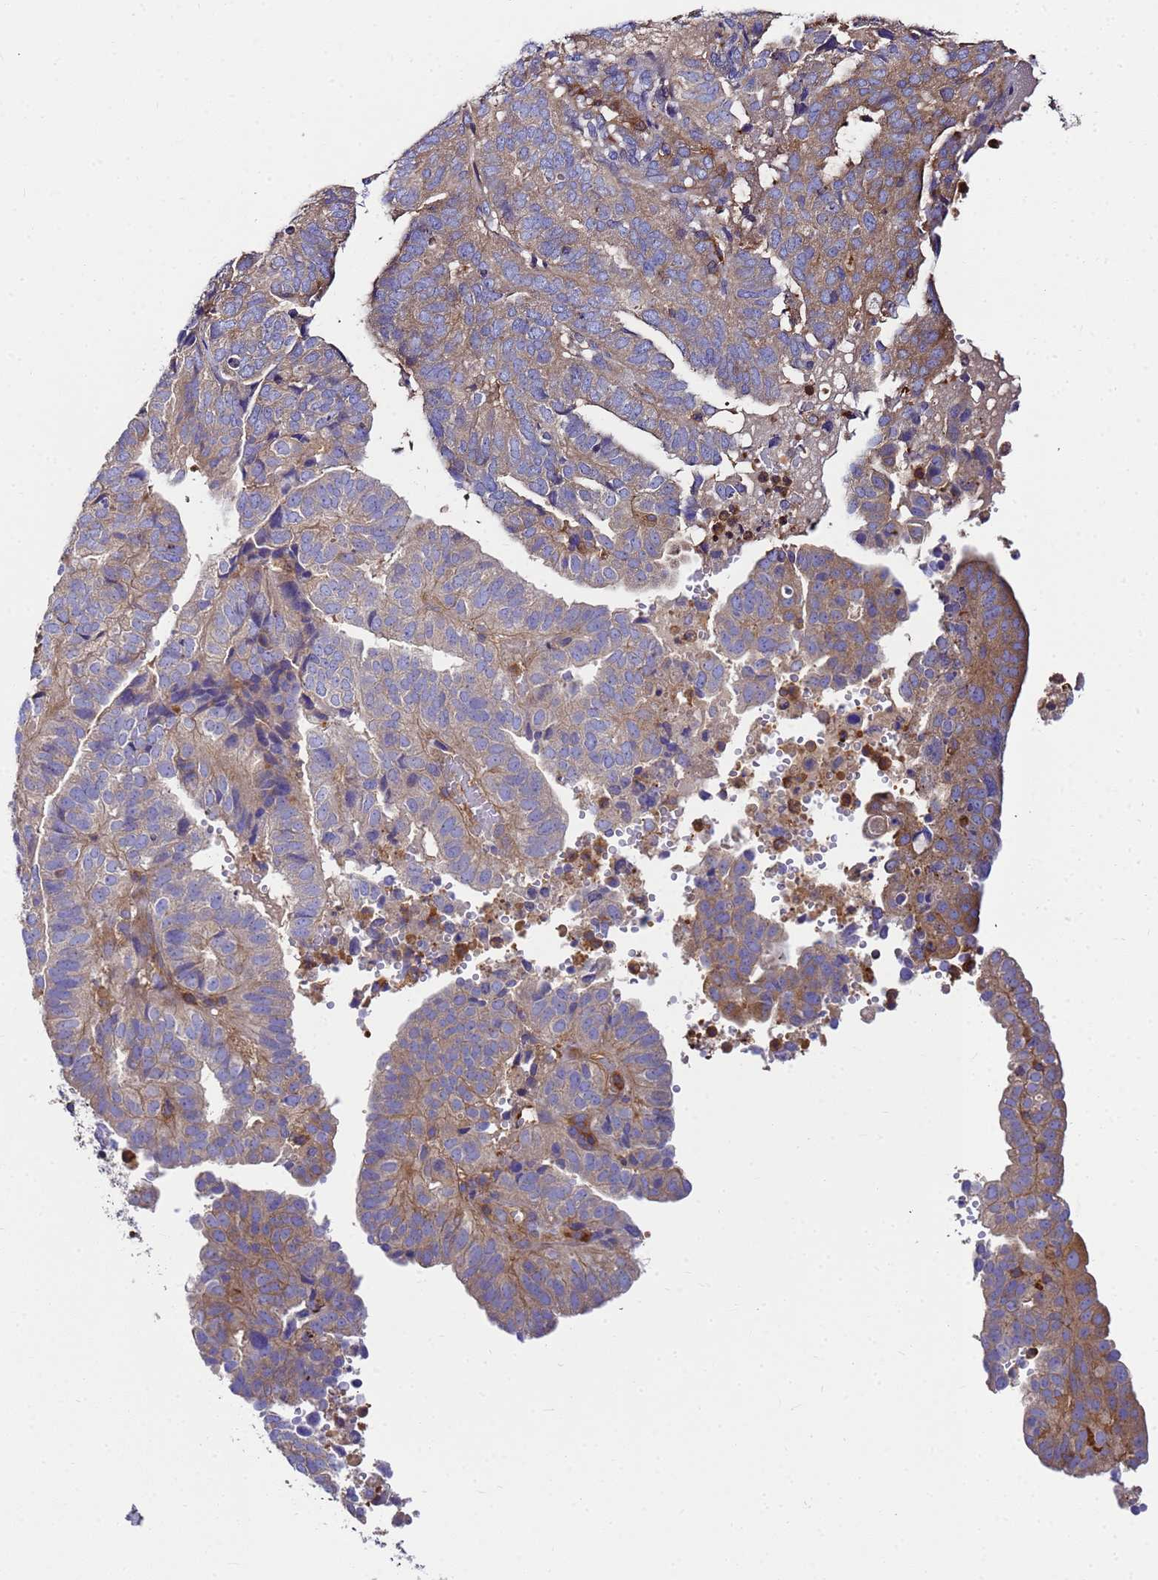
{"staining": {"intensity": "weak", "quantity": "25%-75%", "location": "cytoplasmic/membranous"}, "tissue": "endometrial cancer", "cell_type": "Tumor cells", "image_type": "cancer", "snomed": [{"axis": "morphology", "description": "Adenocarcinoma, NOS"}, {"axis": "topography", "description": "Uterus"}], "caption": "Immunohistochemical staining of endometrial adenocarcinoma exhibits weak cytoplasmic/membranous protein positivity in approximately 25%-75% of tumor cells.", "gene": "ZNF235", "patient": {"sex": "female", "age": 77}}